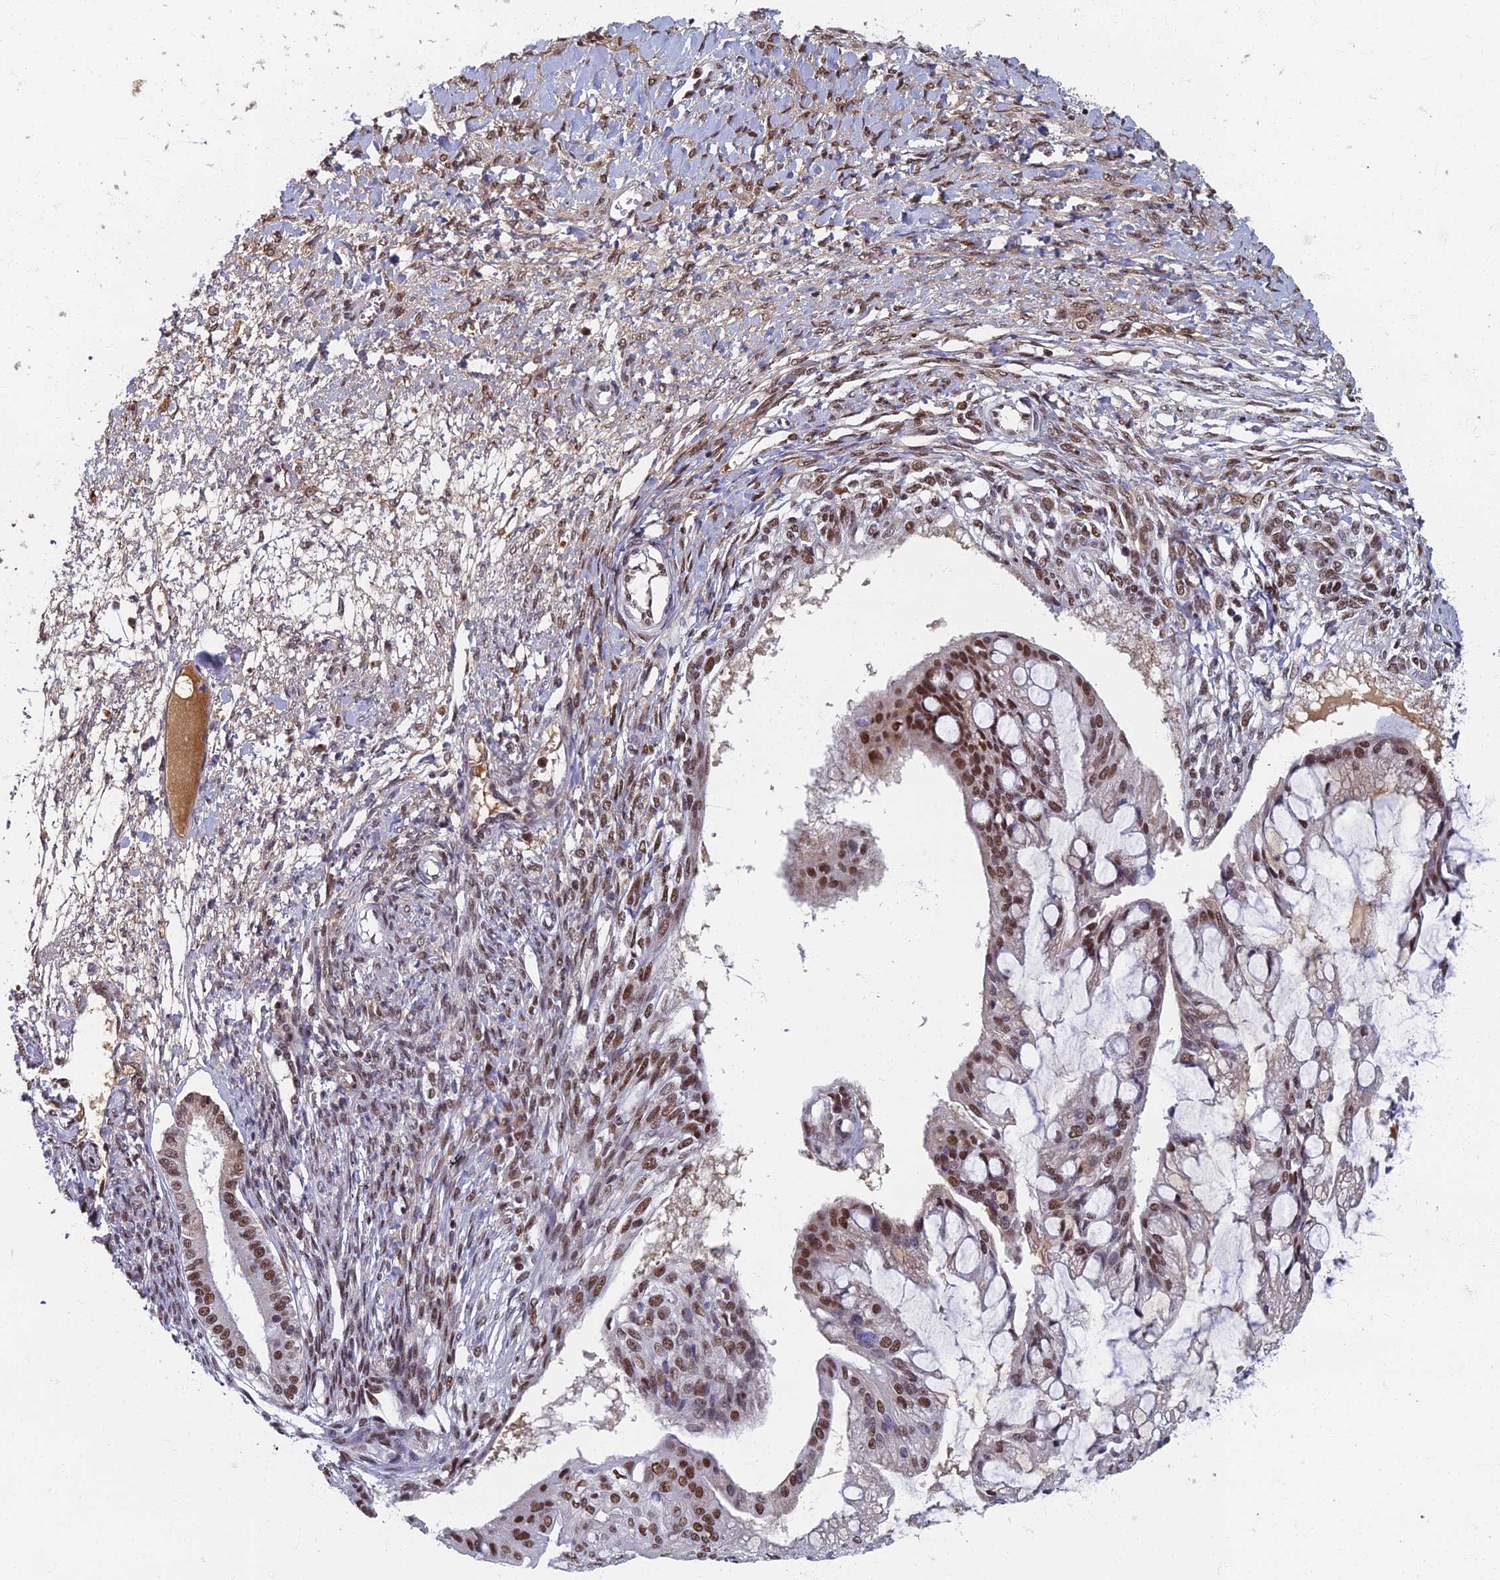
{"staining": {"intensity": "moderate", "quantity": ">75%", "location": "nuclear"}, "tissue": "ovarian cancer", "cell_type": "Tumor cells", "image_type": "cancer", "snomed": [{"axis": "morphology", "description": "Cystadenocarcinoma, mucinous, NOS"}, {"axis": "topography", "description": "Ovary"}], "caption": "The micrograph shows a brown stain indicating the presence of a protein in the nuclear of tumor cells in ovarian cancer. Ihc stains the protein in brown and the nuclei are stained blue.", "gene": "TAF13", "patient": {"sex": "female", "age": 73}}